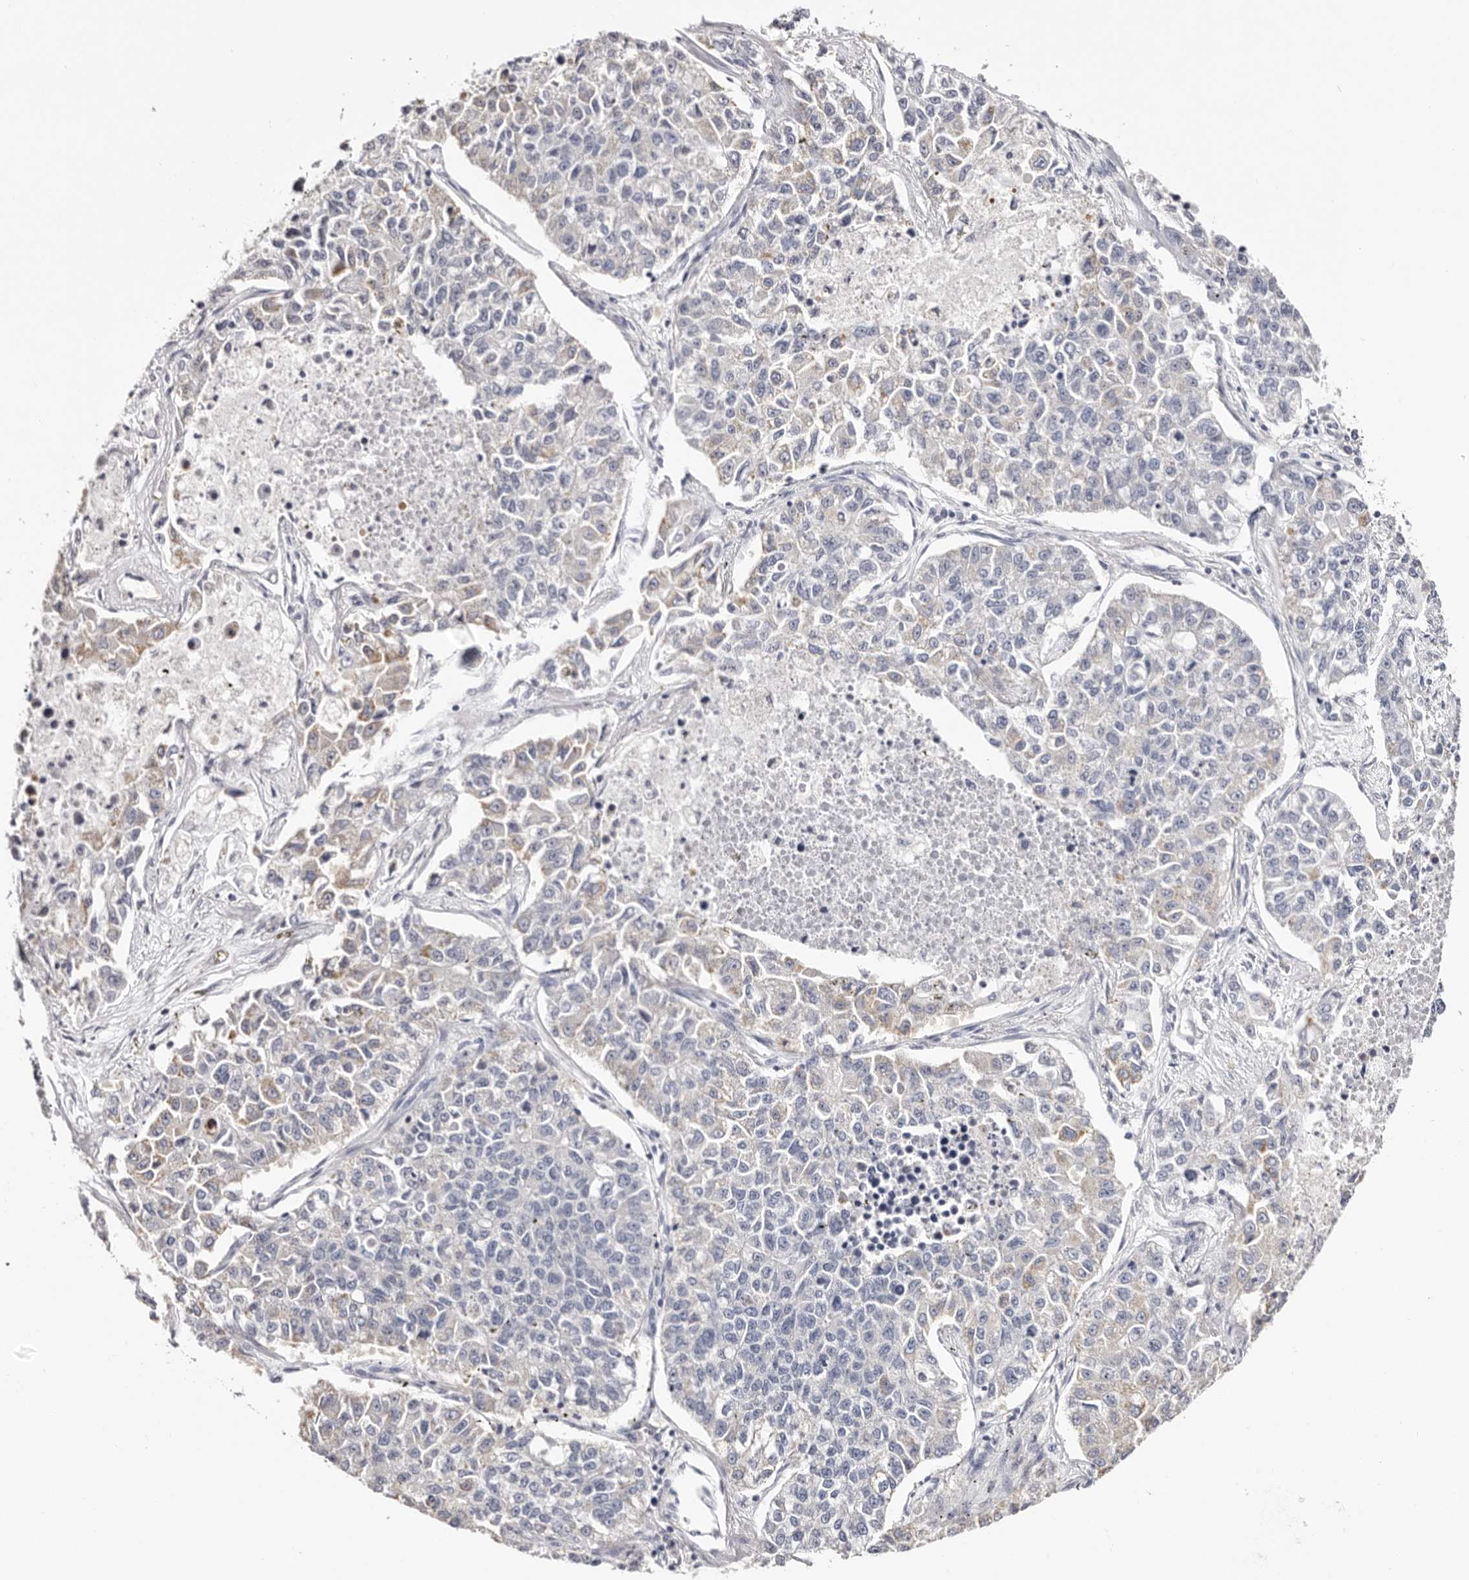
{"staining": {"intensity": "weak", "quantity": "<25%", "location": "cytoplasmic/membranous"}, "tissue": "lung cancer", "cell_type": "Tumor cells", "image_type": "cancer", "snomed": [{"axis": "morphology", "description": "Adenocarcinoma, NOS"}, {"axis": "topography", "description": "Lung"}], "caption": "The immunohistochemistry histopathology image has no significant positivity in tumor cells of lung cancer (adenocarcinoma) tissue.", "gene": "ROM1", "patient": {"sex": "male", "age": 49}}